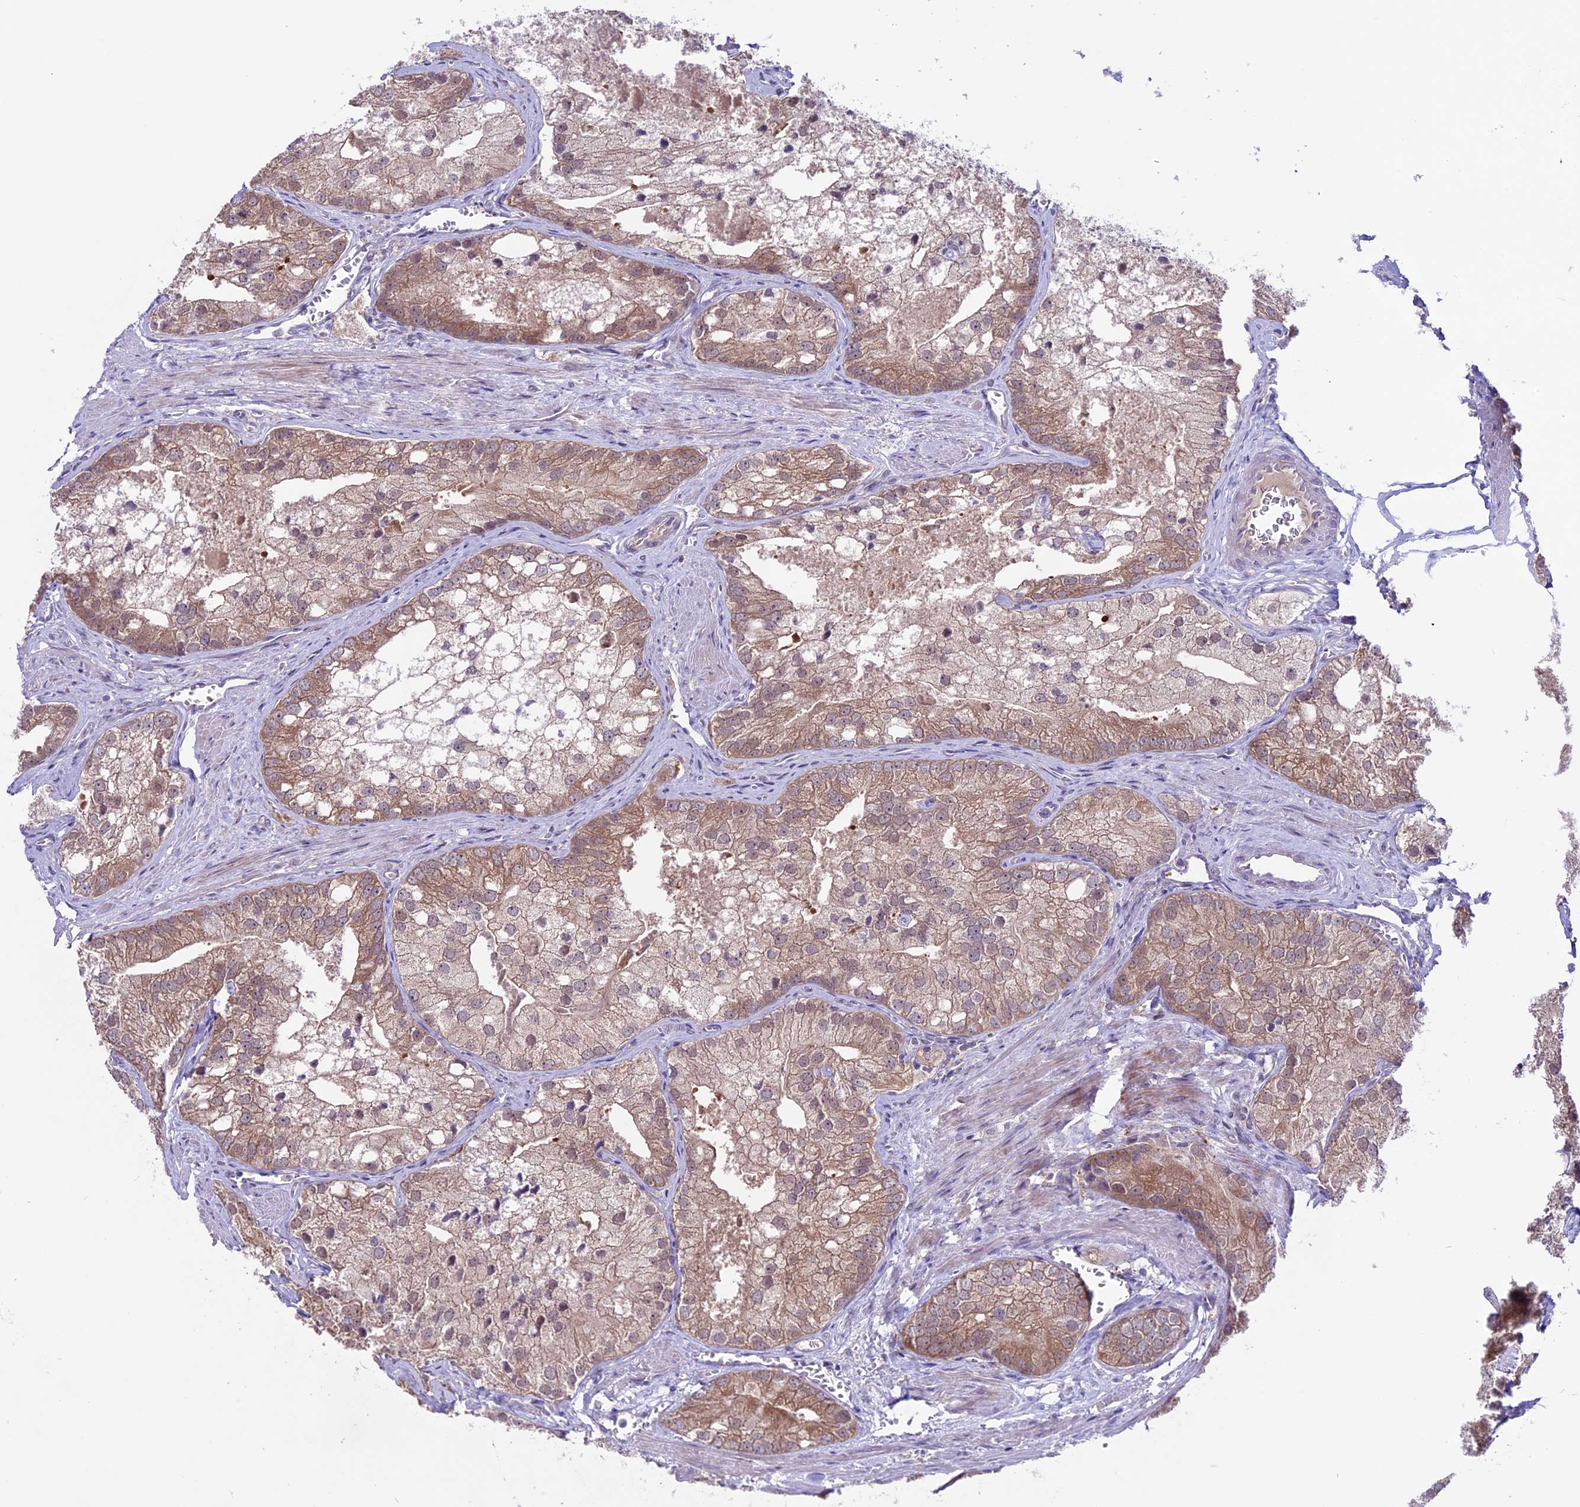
{"staining": {"intensity": "moderate", "quantity": ">75%", "location": "cytoplasmic/membranous"}, "tissue": "prostate cancer", "cell_type": "Tumor cells", "image_type": "cancer", "snomed": [{"axis": "morphology", "description": "Adenocarcinoma, Low grade"}, {"axis": "topography", "description": "Prostate"}], "caption": "An image of low-grade adenocarcinoma (prostate) stained for a protein demonstrates moderate cytoplasmic/membranous brown staining in tumor cells.", "gene": "XKR7", "patient": {"sex": "male", "age": 69}}